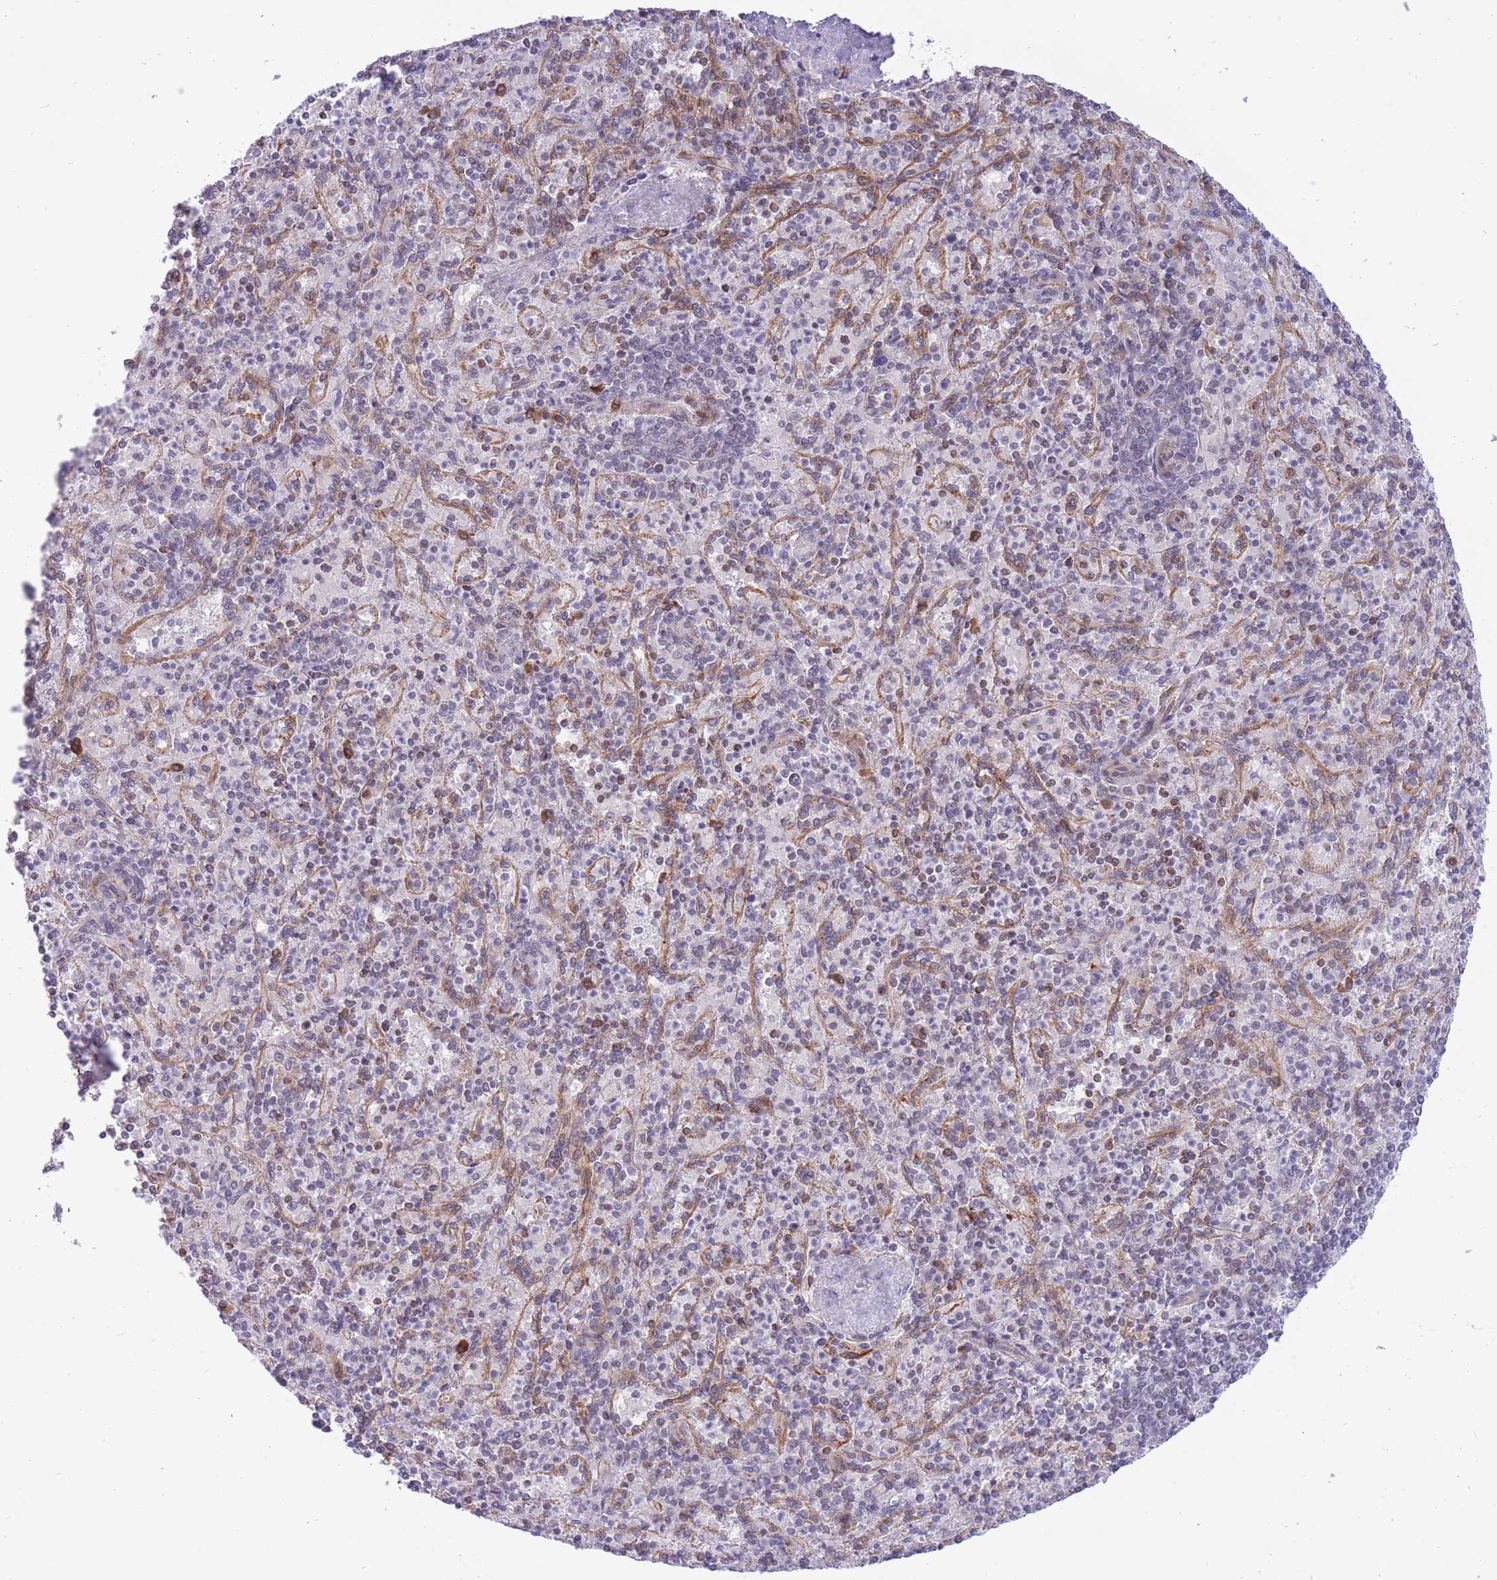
{"staining": {"intensity": "negative", "quantity": "none", "location": "none"}, "tissue": "spleen", "cell_type": "Cells in red pulp", "image_type": "normal", "snomed": [{"axis": "morphology", "description": "Normal tissue, NOS"}, {"axis": "topography", "description": "Spleen"}], "caption": "The photomicrograph exhibits no significant positivity in cells in red pulp of spleen. (DAB immunohistochemistry with hematoxylin counter stain).", "gene": "CYP2B6", "patient": {"sex": "male", "age": 82}}